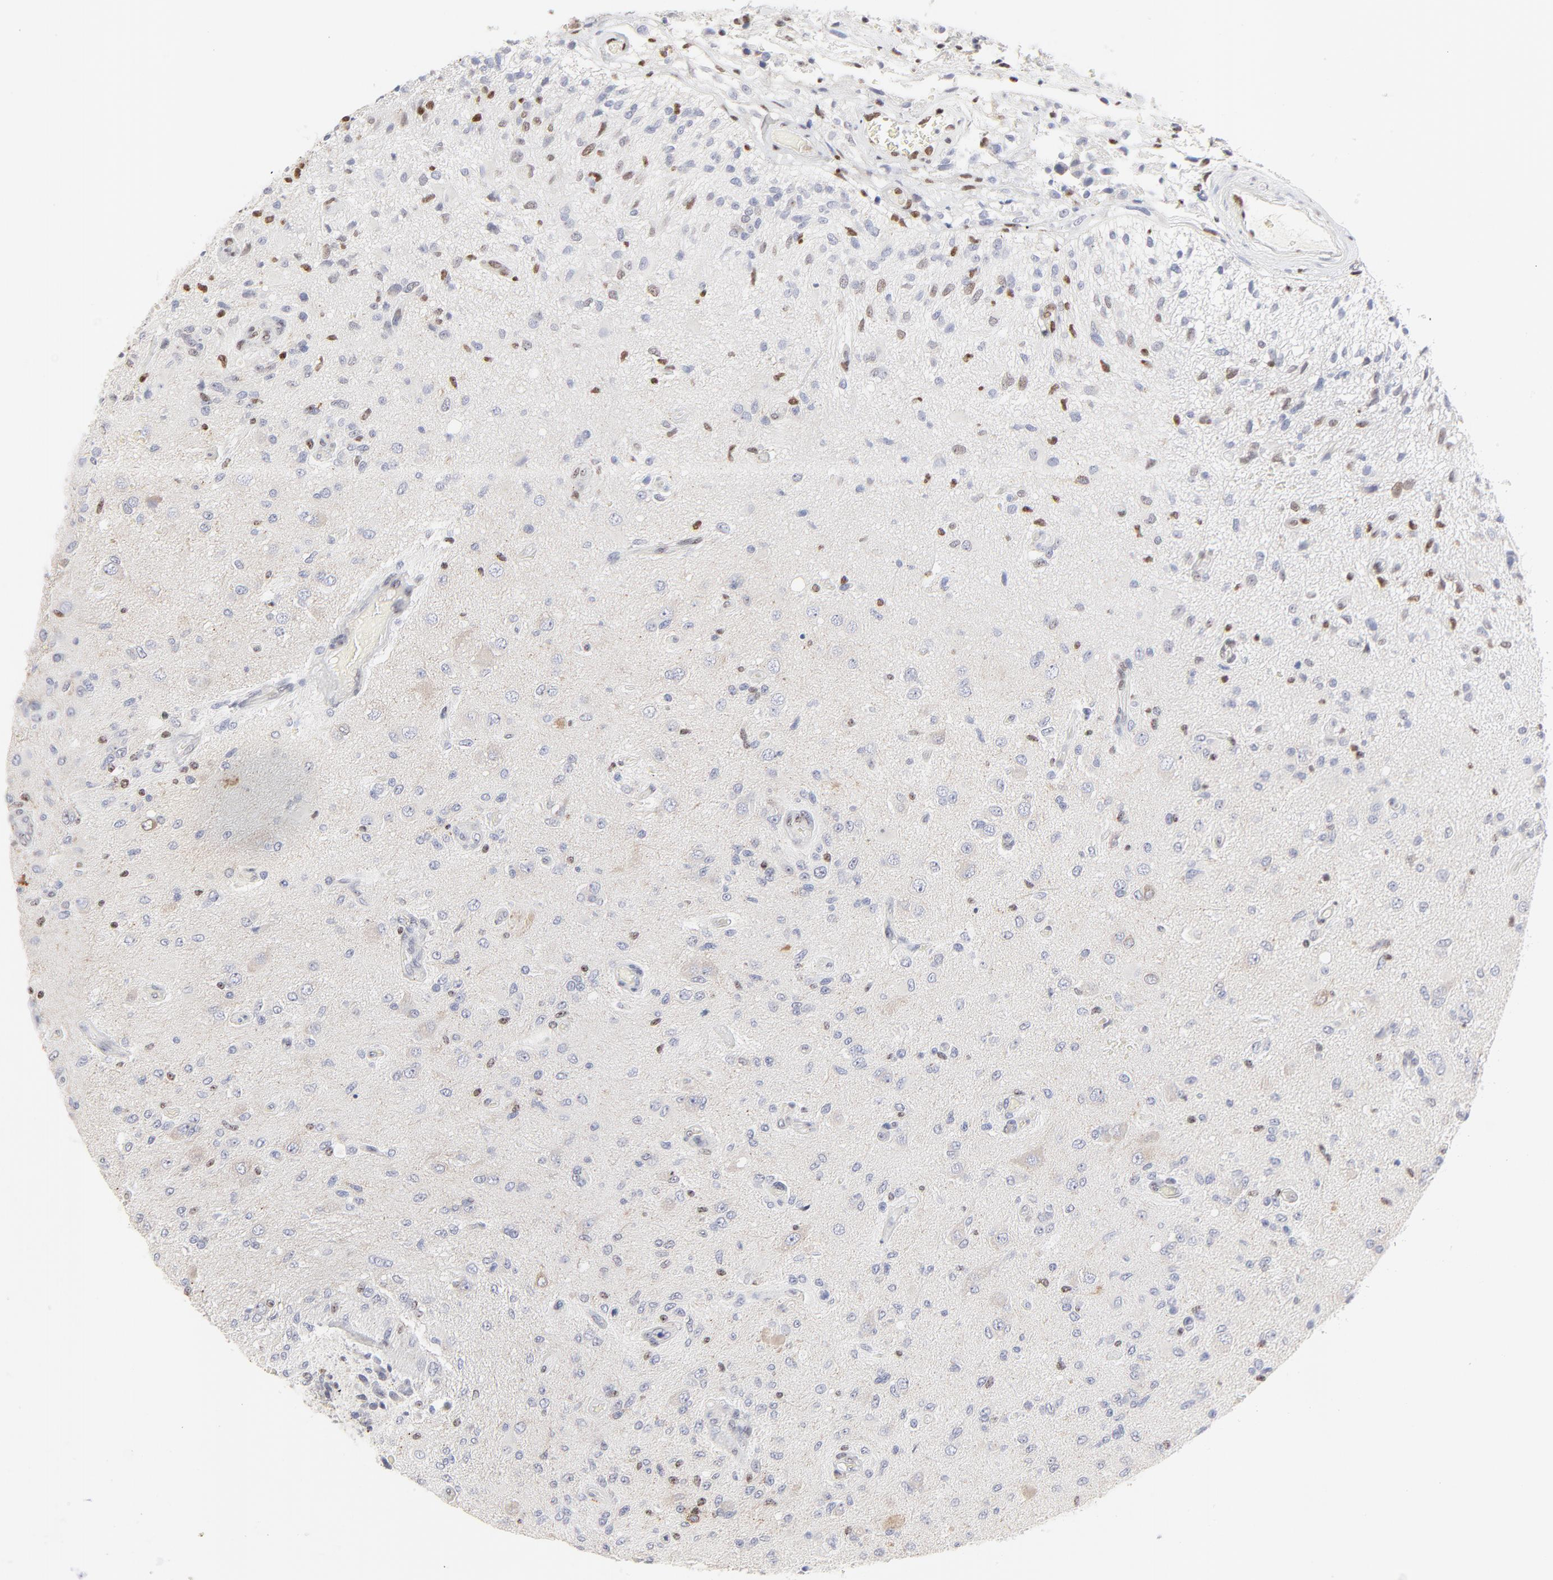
{"staining": {"intensity": "weak", "quantity": "<25%", "location": "nuclear"}, "tissue": "glioma", "cell_type": "Tumor cells", "image_type": "cancer", "snomed": [{"axis": "morphology", "description": "Normal tissue, NOS"}, {"axis": "morphology", "description": "Glioma, malignant, High grade"}, {"axis": "topography", "description": "Cerebral cortex"}], "caption": "Image shows no protein positivity in tumor cells of glioma tissue.", "gene": "NFIL3", "patient": {"sex": "male", "age": 77}}